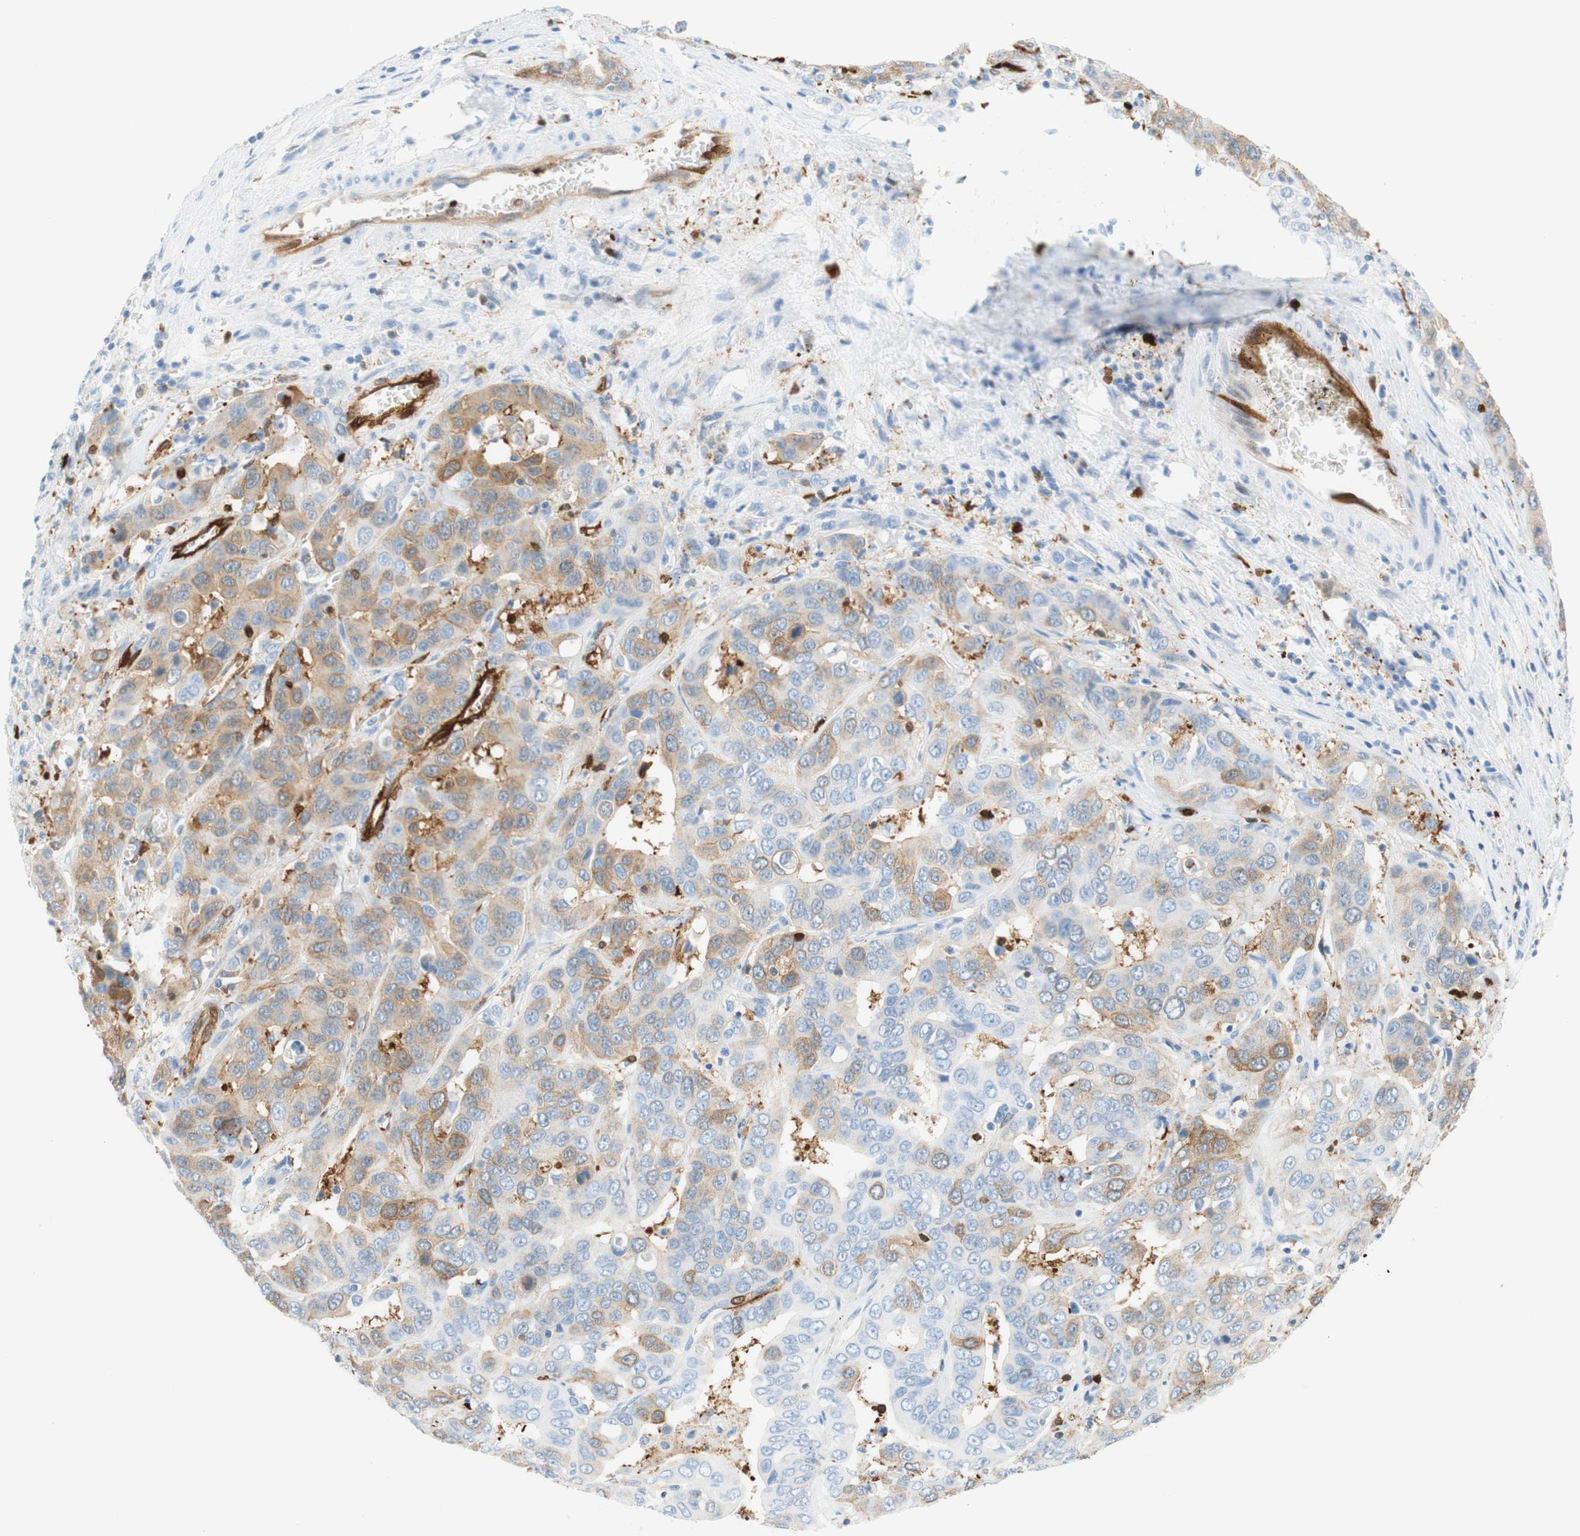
{"staining": {"intensity": "weak", "quantity": "25%-75%", "location": "cytoplasmic/membranous"}, "tissue": "liver cancer", "cell_type": "Tumor cells", "image_type": "cancer", "snomed": [{"axis": "morphology", "description": "Cholangiocarcinoma"}, {"axis": "topography", "description": "Liver"}], "caption": "Weak cytoplasmic/membranous protein staining is present in approximately 25%-75% of tumor cells in cholangiocarcinoma (liver).", "gene": "STMN1", "patient": {"sex": "female", "age": 52}}